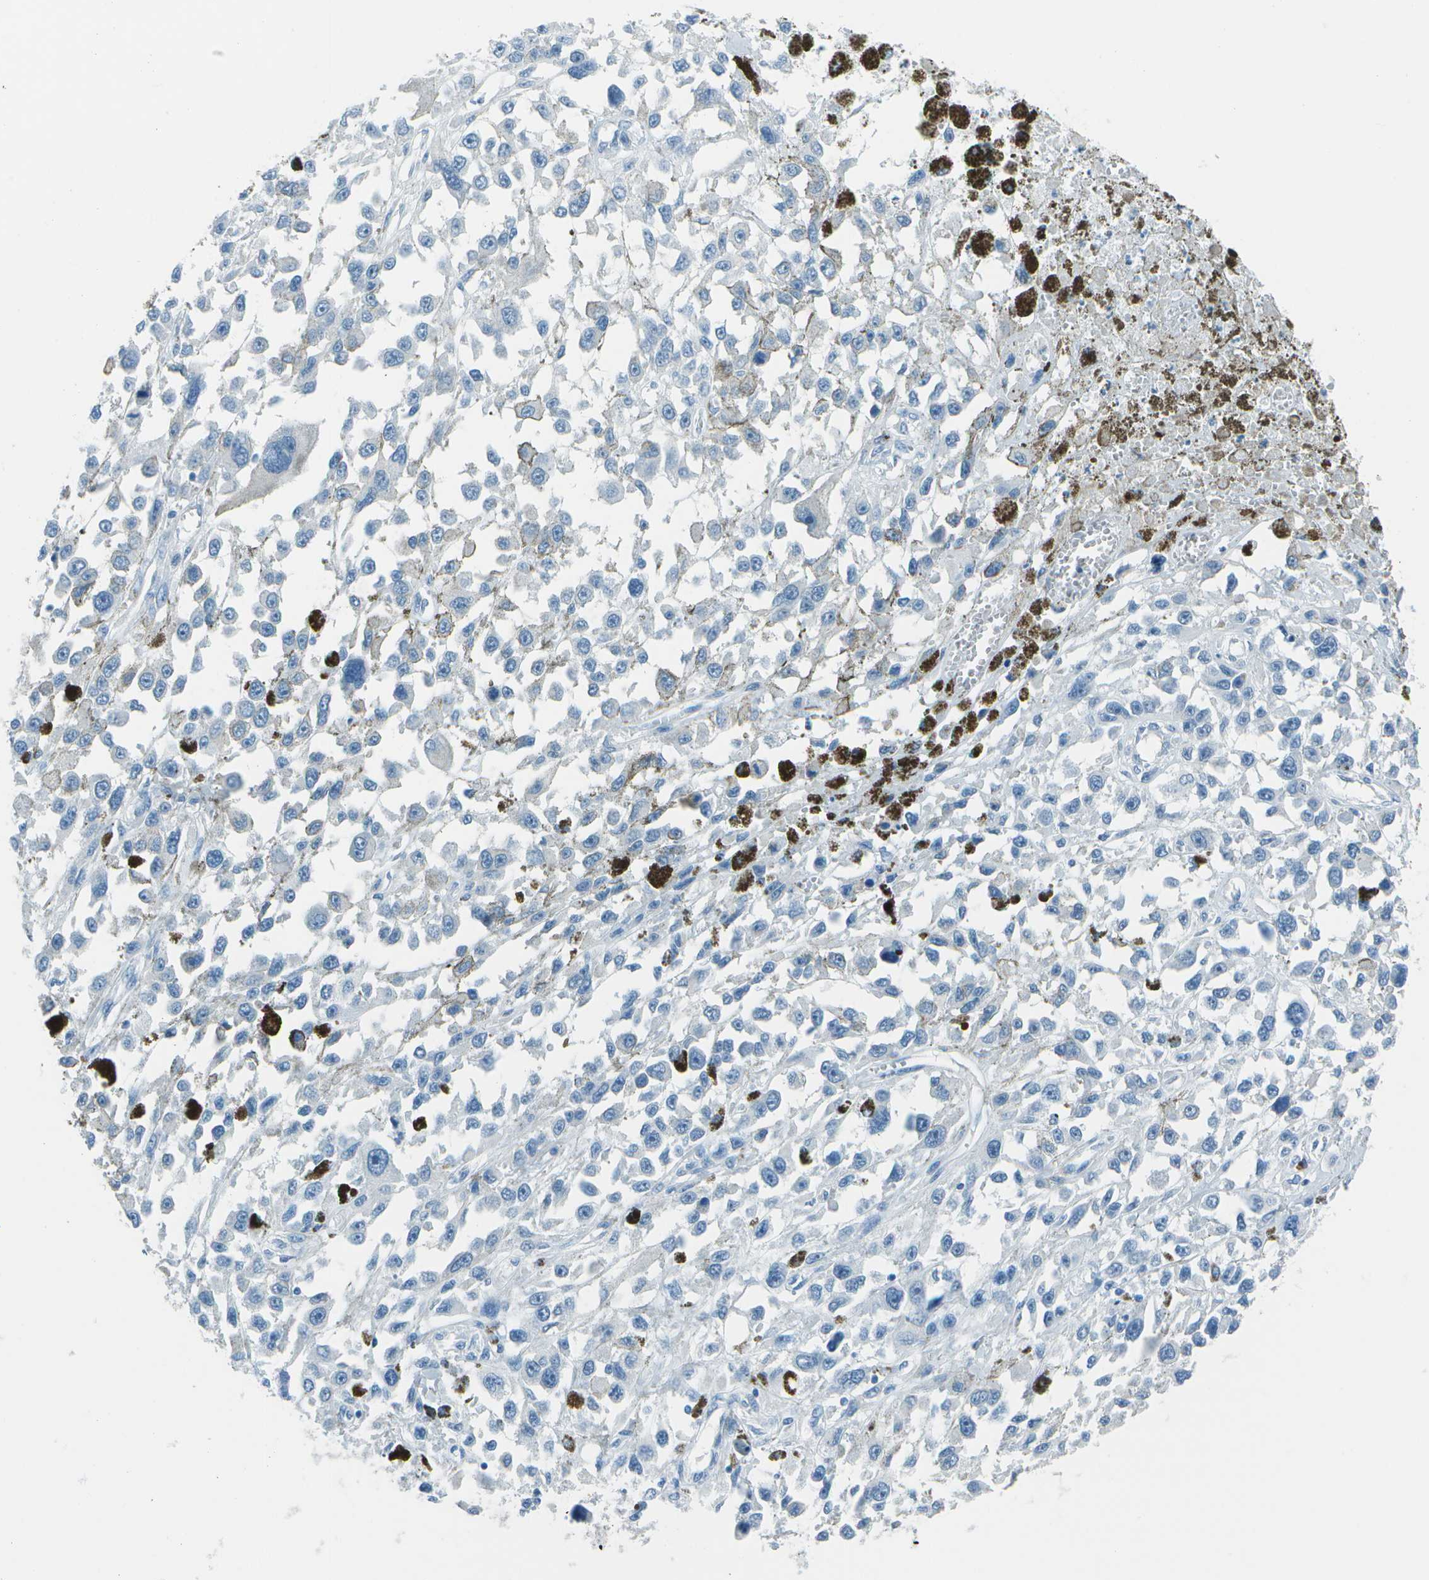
{"staining": {"intensity": "negative", "quantity": "none", "location": "none"}, "tissue": "melanoma", "cell_type": "Tumor cells", "image_type": "cancer", "snomed": [{"axis": "morphology", "description": "Malignant melanoma, Metastatic site"}, {"axis": "topography", "description": "Lymph node"}], "caption": "A high-resolution photomicrograph shows immunohistochemistry (IHC) staining of melanoma, which shows no significant staining in tumor cells. (Brightfield microscopy of DAB (3,3'-diaminobenzidine) immunohistochemistry at high magnification).", "gene": "FGF1", "patient": {"sex": "male", "age": 59}}